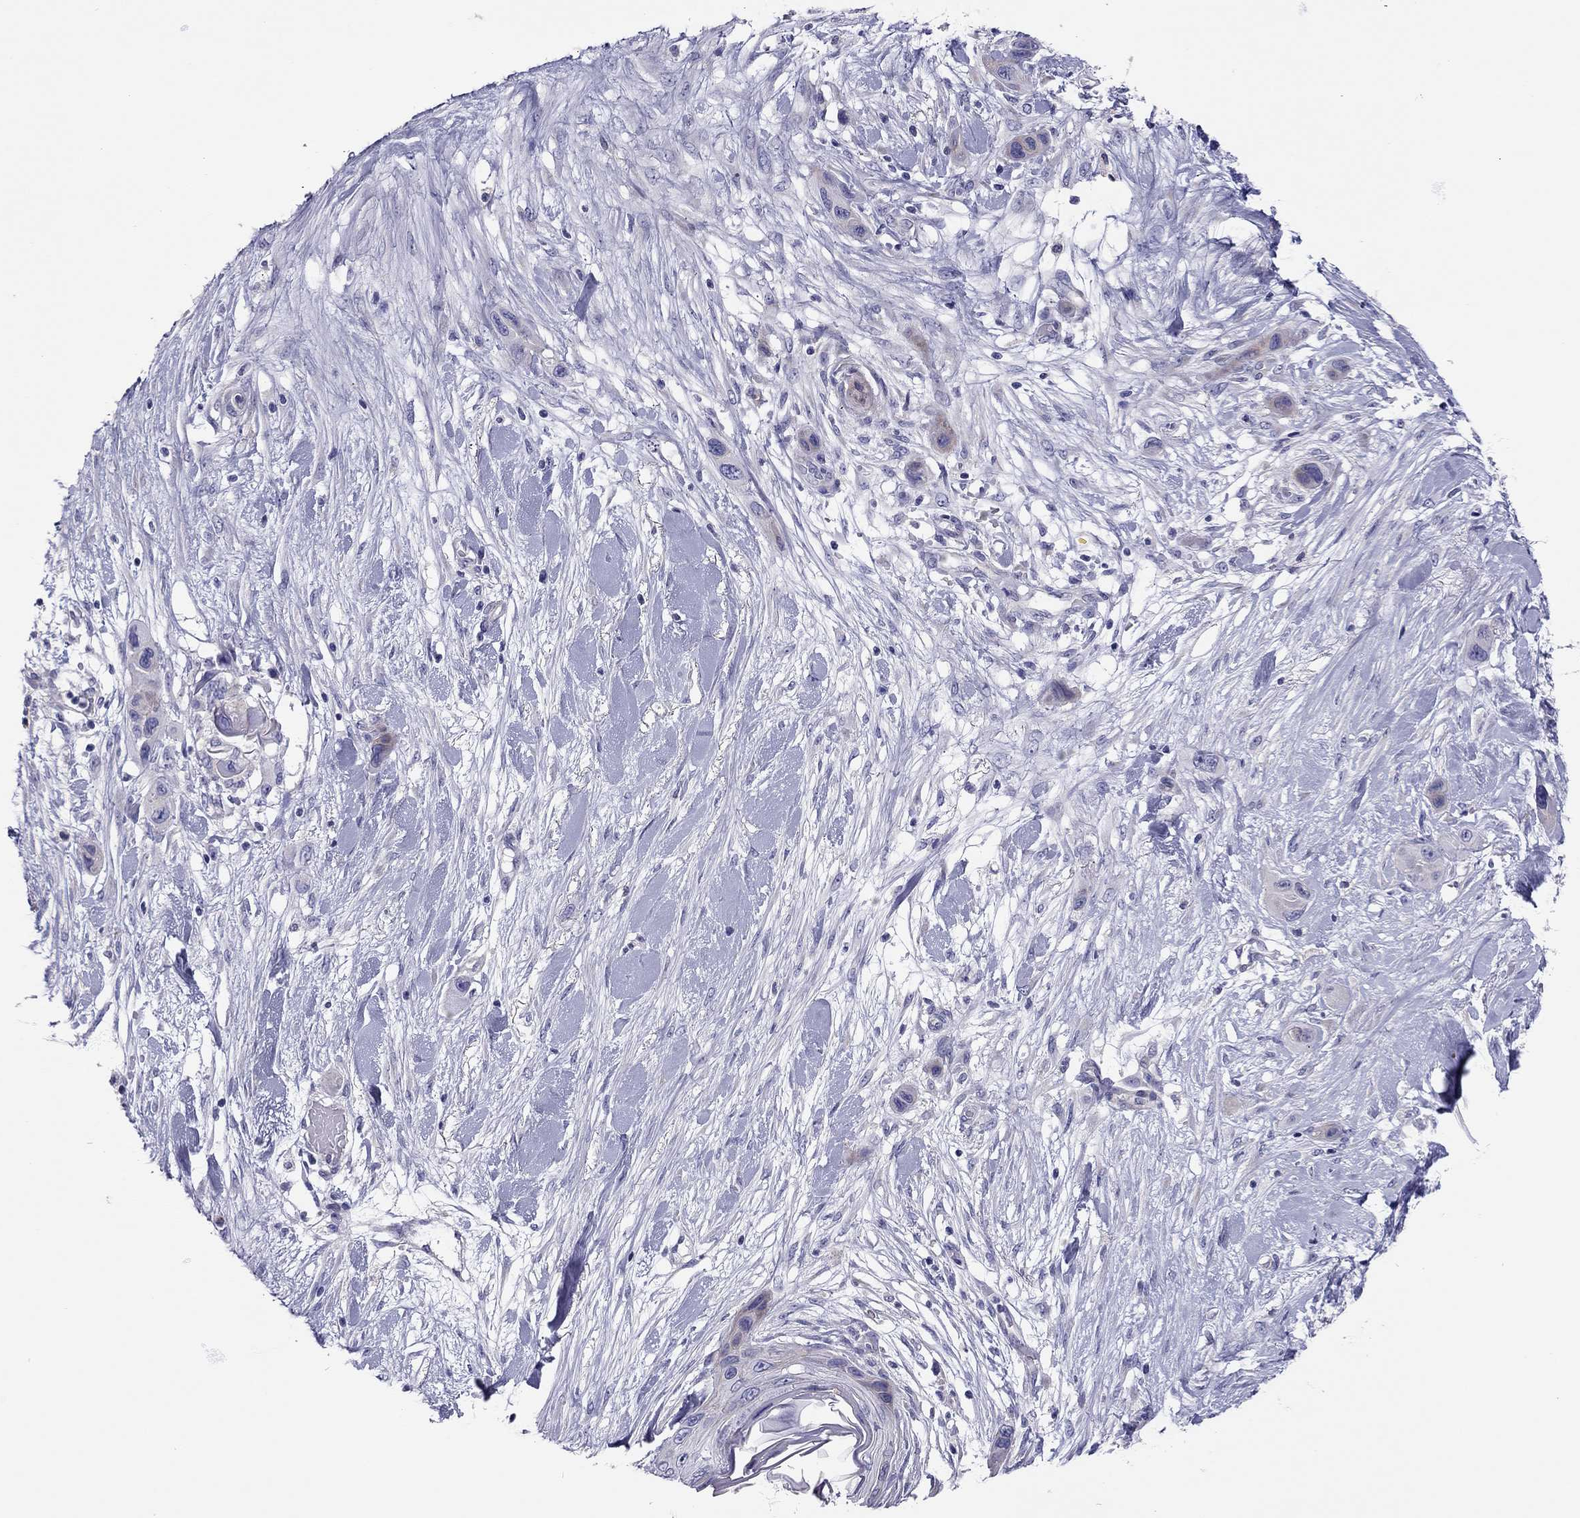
{"staining": {"intensity": "weak", "quantity": "<25%", "location": "cytoplasmic/membranous"}, "tissue": "skin cancer", "cell_type": "Tumor cells", "image_type": "cancer", "snomed": [{"axis": "morphology", "description": "Squamous cell carcinoma, NOS"}, {"axis": "topography", "description": "Skin"}], "caption": "IHC photomicrograph of human skin squamous cell carcinoma stained for a protein (brown), which demonstrates no positivity in tumor cells. Brightfield microscopy of IHC stained with DAB (brown) and hematoxylin (blue), captured at high magnification.", "gene": "SCARB1", "patient": {"sex": "male", "age": 79}}